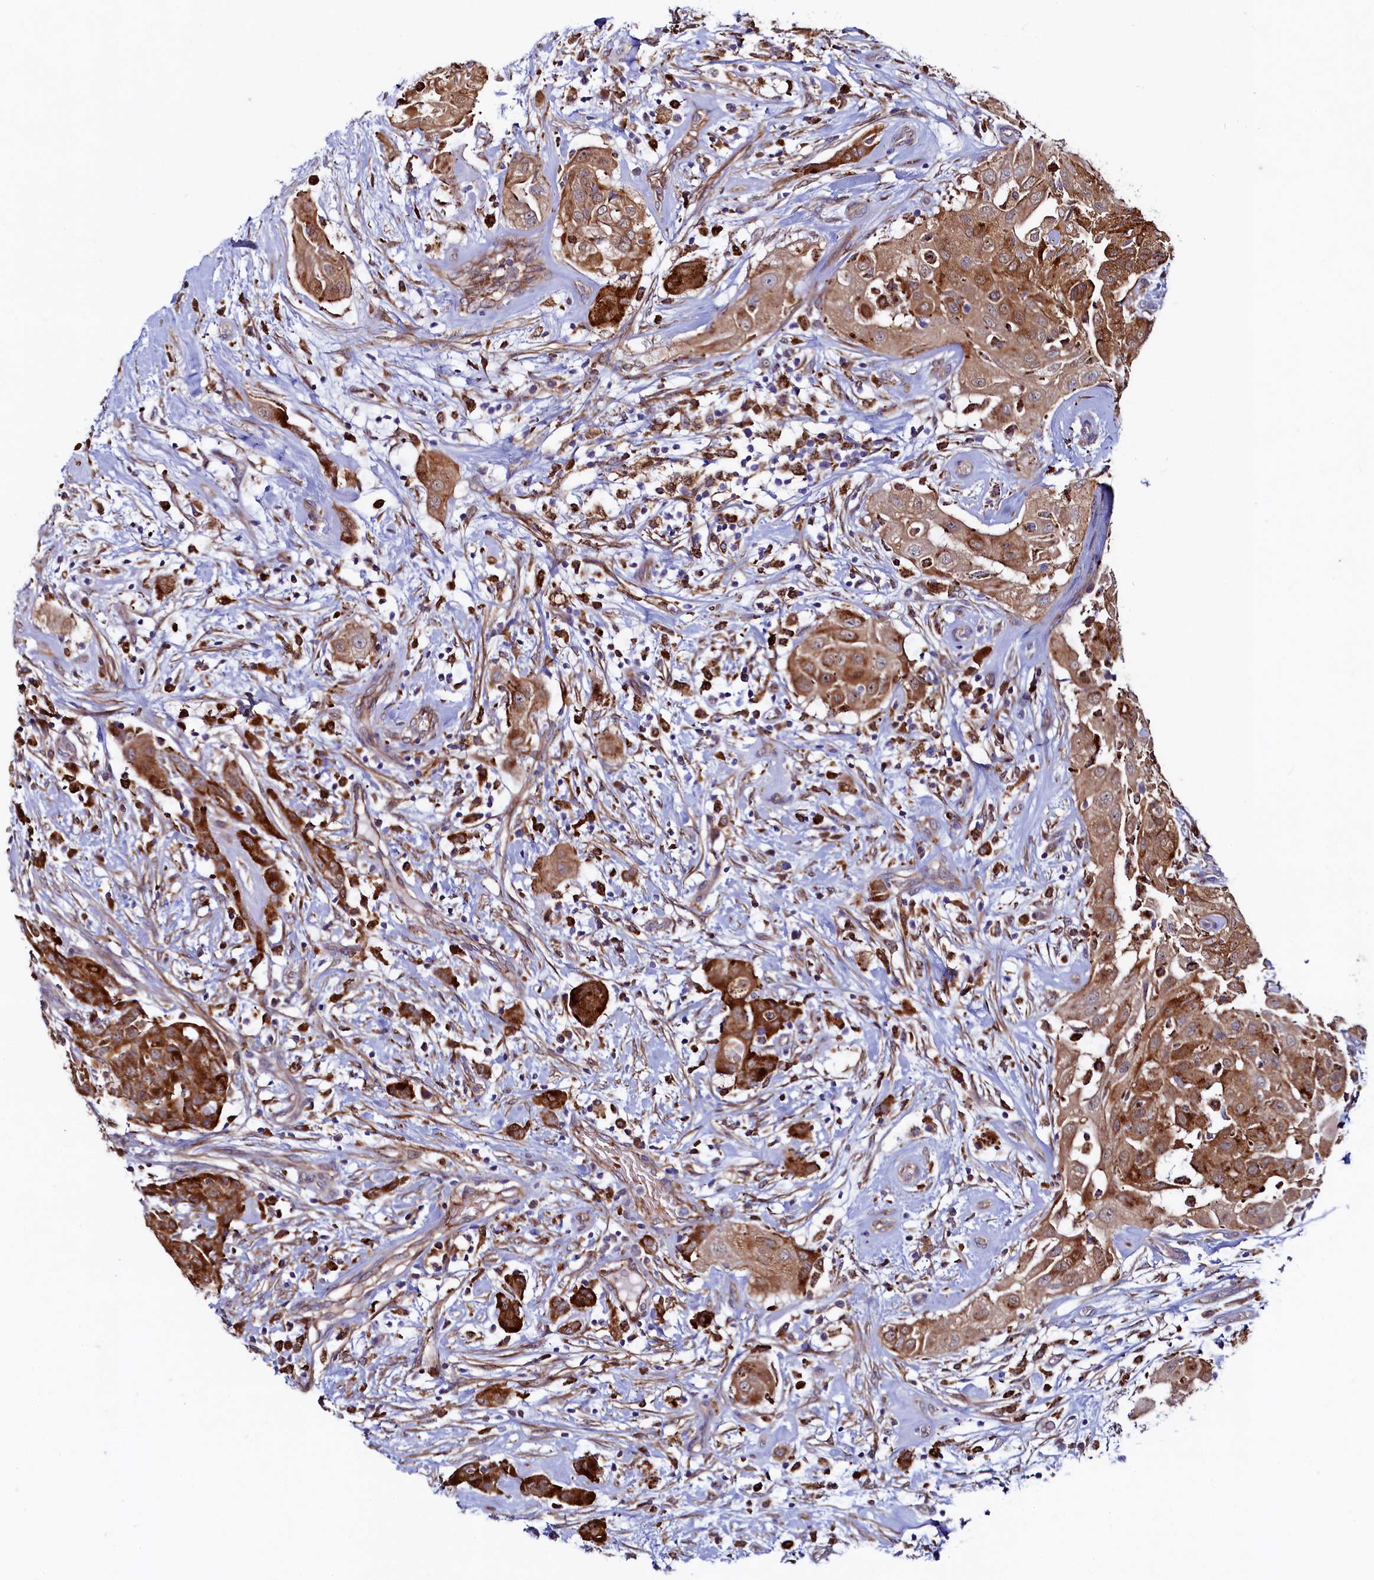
{"staining": {"intensity": "strong", "quantity": ">75%", "location": "cytoplasmic/membranous"}, "tissue": "thyroid cancer", "cell_type": "Tumor cells", "image_type": "cancer", "snomed": [{"axis": "morphology", "description": "Papillary adenocarcinoma, NOS"}, {"axis": "topography", "description": "Thyroid gland"}], "caption": "Protein expression by IHC reveals strong cytoplasmic/membranous expression in approximately >75% of tumor cells in thyroid cancer (papillary adenocarcinoma).", "gene": "ASTE1", "patient": {"sex": "female", "age": 59}}